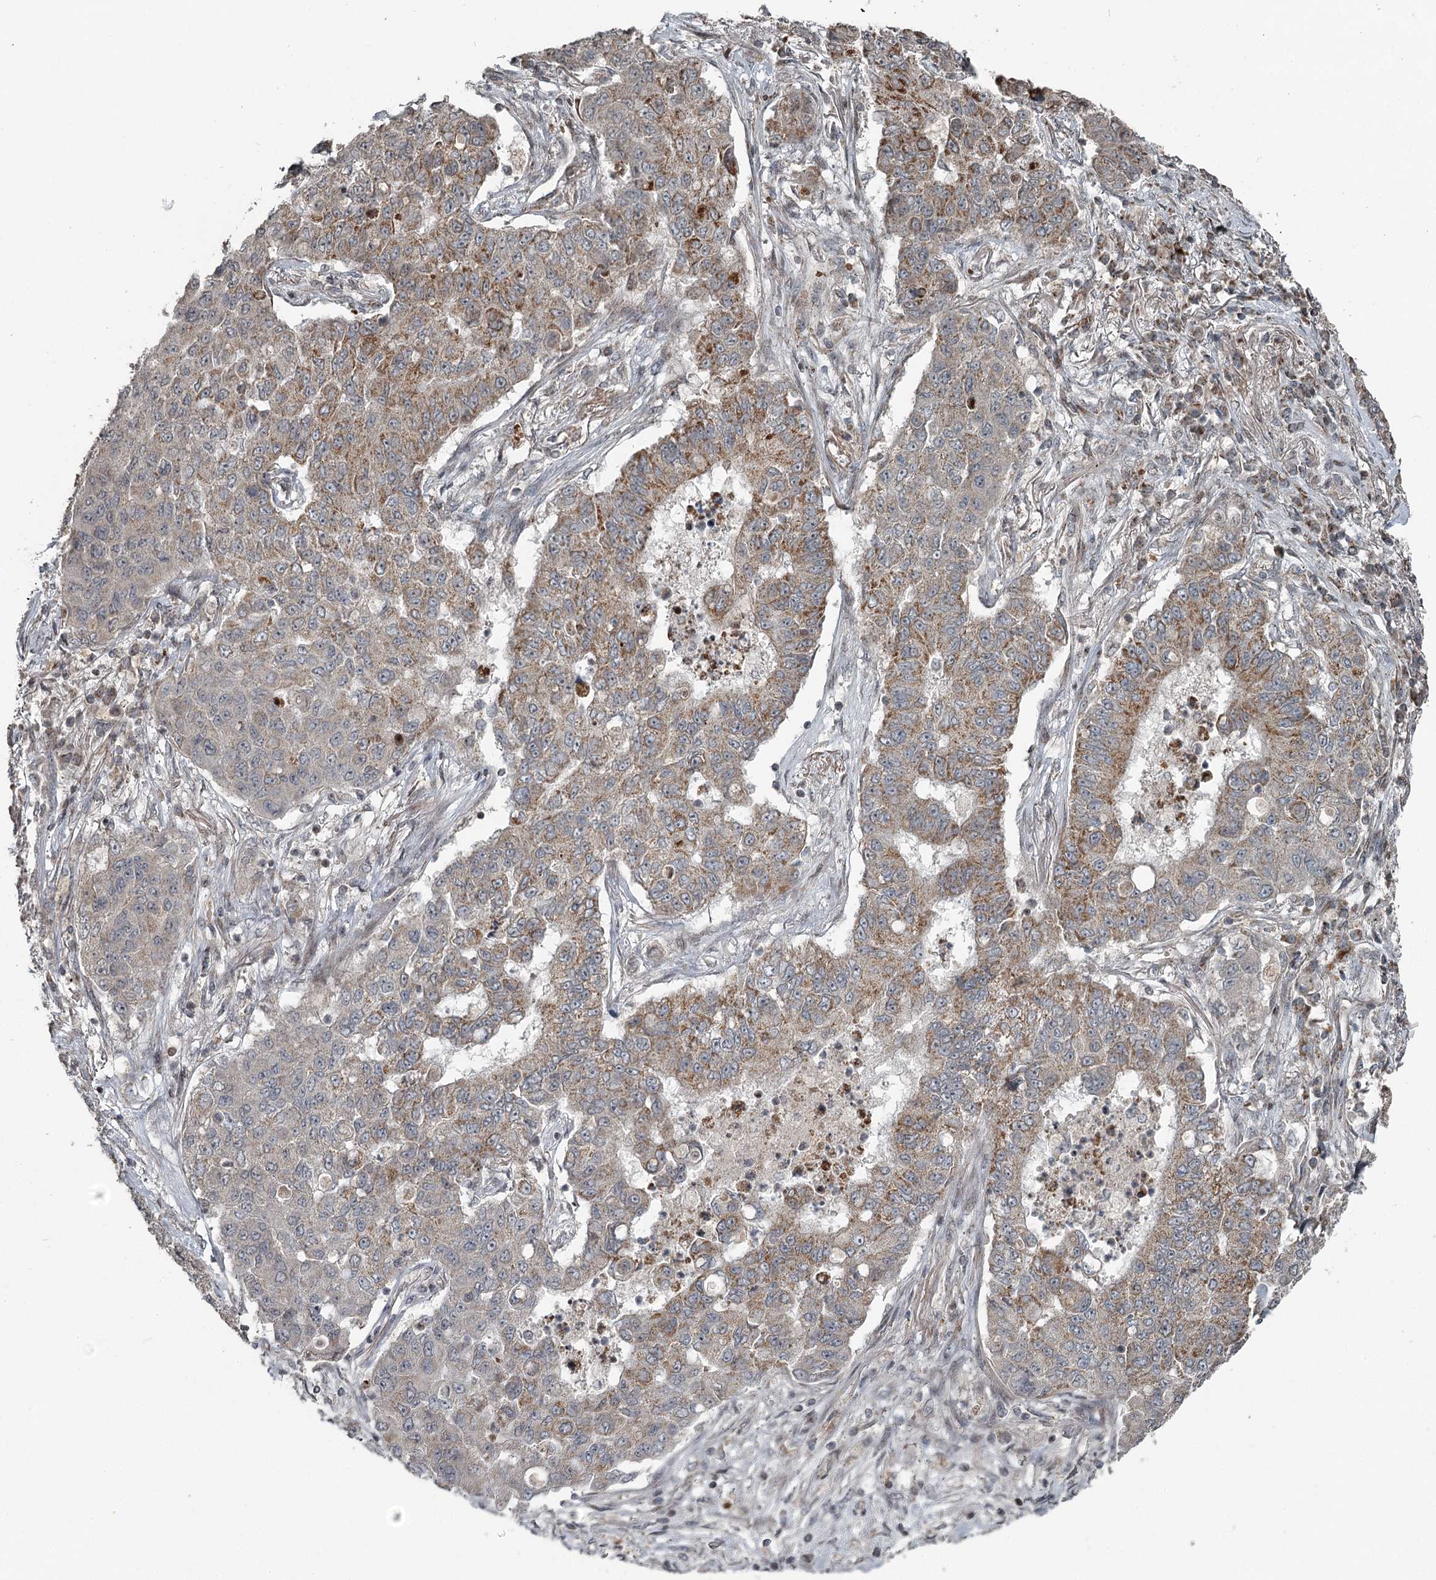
{"staining": {"intensity": "moderate", "quantity": "25%-75%", "location": "cytoplasmic/membranous"}, "tissue": "lung cancer", "cell_type": "Tumor cells", "image_type": "cancer", "snomed": [{"axis": "morphology", "description": "Squamous cell carcinoma, NOS"}, {"axis": "topography", "description": "Lung"}], "caption": "The histopathology image shows immunohistochemical staining of squamous cell carcinoma (lung). There is moderate cytoplasmic/membranous staining is present in approximately 25%-75% of tumor cells.", "gene": "RASSF8", "patient": {"sex": "male", "age": 74}}